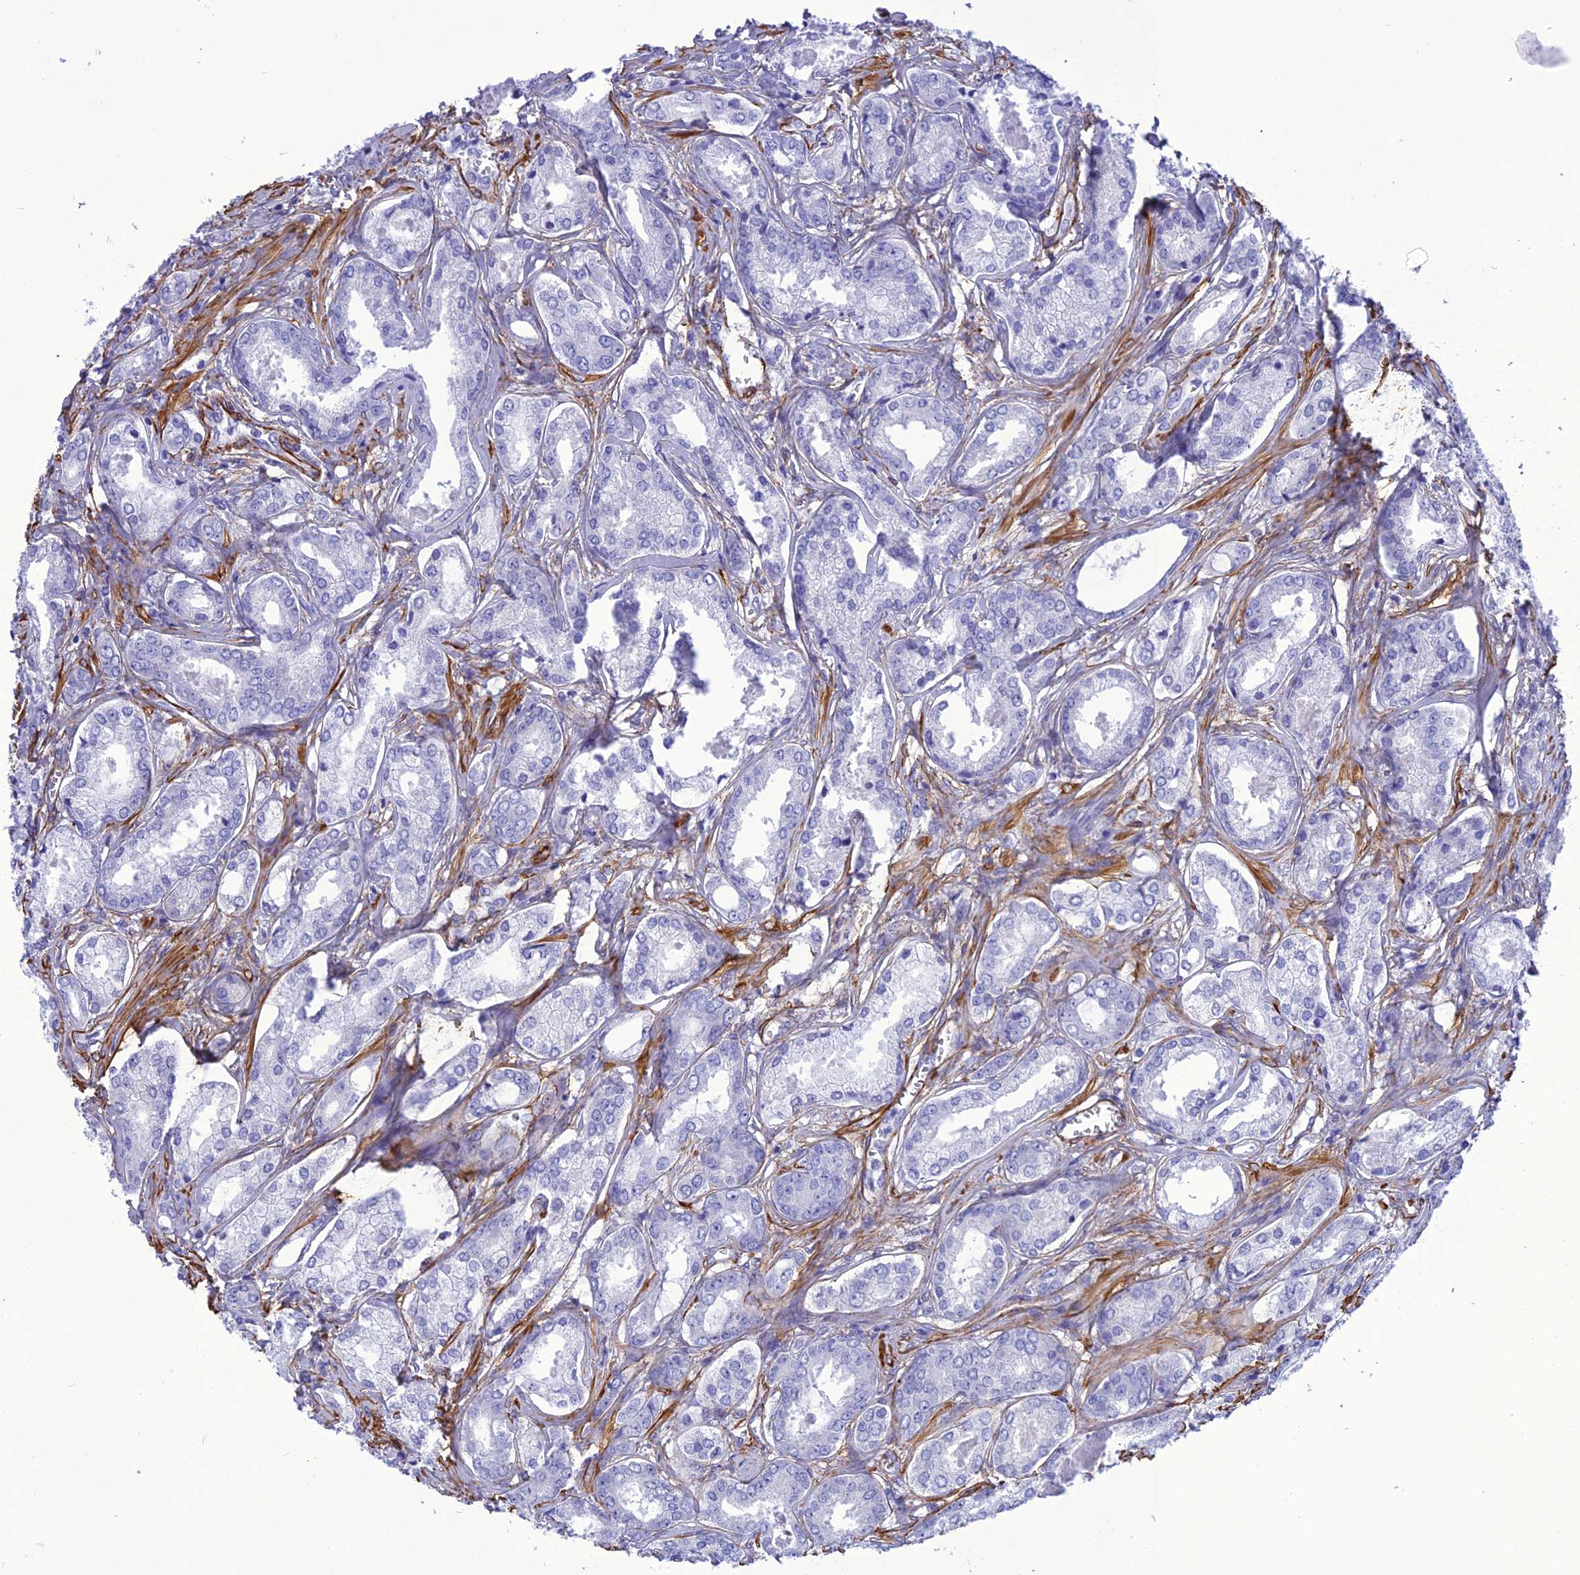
{"staining": {"intensity": "negative", "quantity": "none", "location": "none"}, "tissue": "prostate cancer", "cell_type": "Tumor cells", "image_type": "cancer", "snomed": [{"axis": "morphology", "description": "Adenocarcinoma, Low grade"}, {"axis": "topography", "description": "Prostate"}], "caption": "Low-grade adenocarcinoma (prostate) stained for a protein using immunohistochemistry displays no positivity tumor cells.", "gene": "NKD1", "patient": {"sex": "male", "age": 68}}